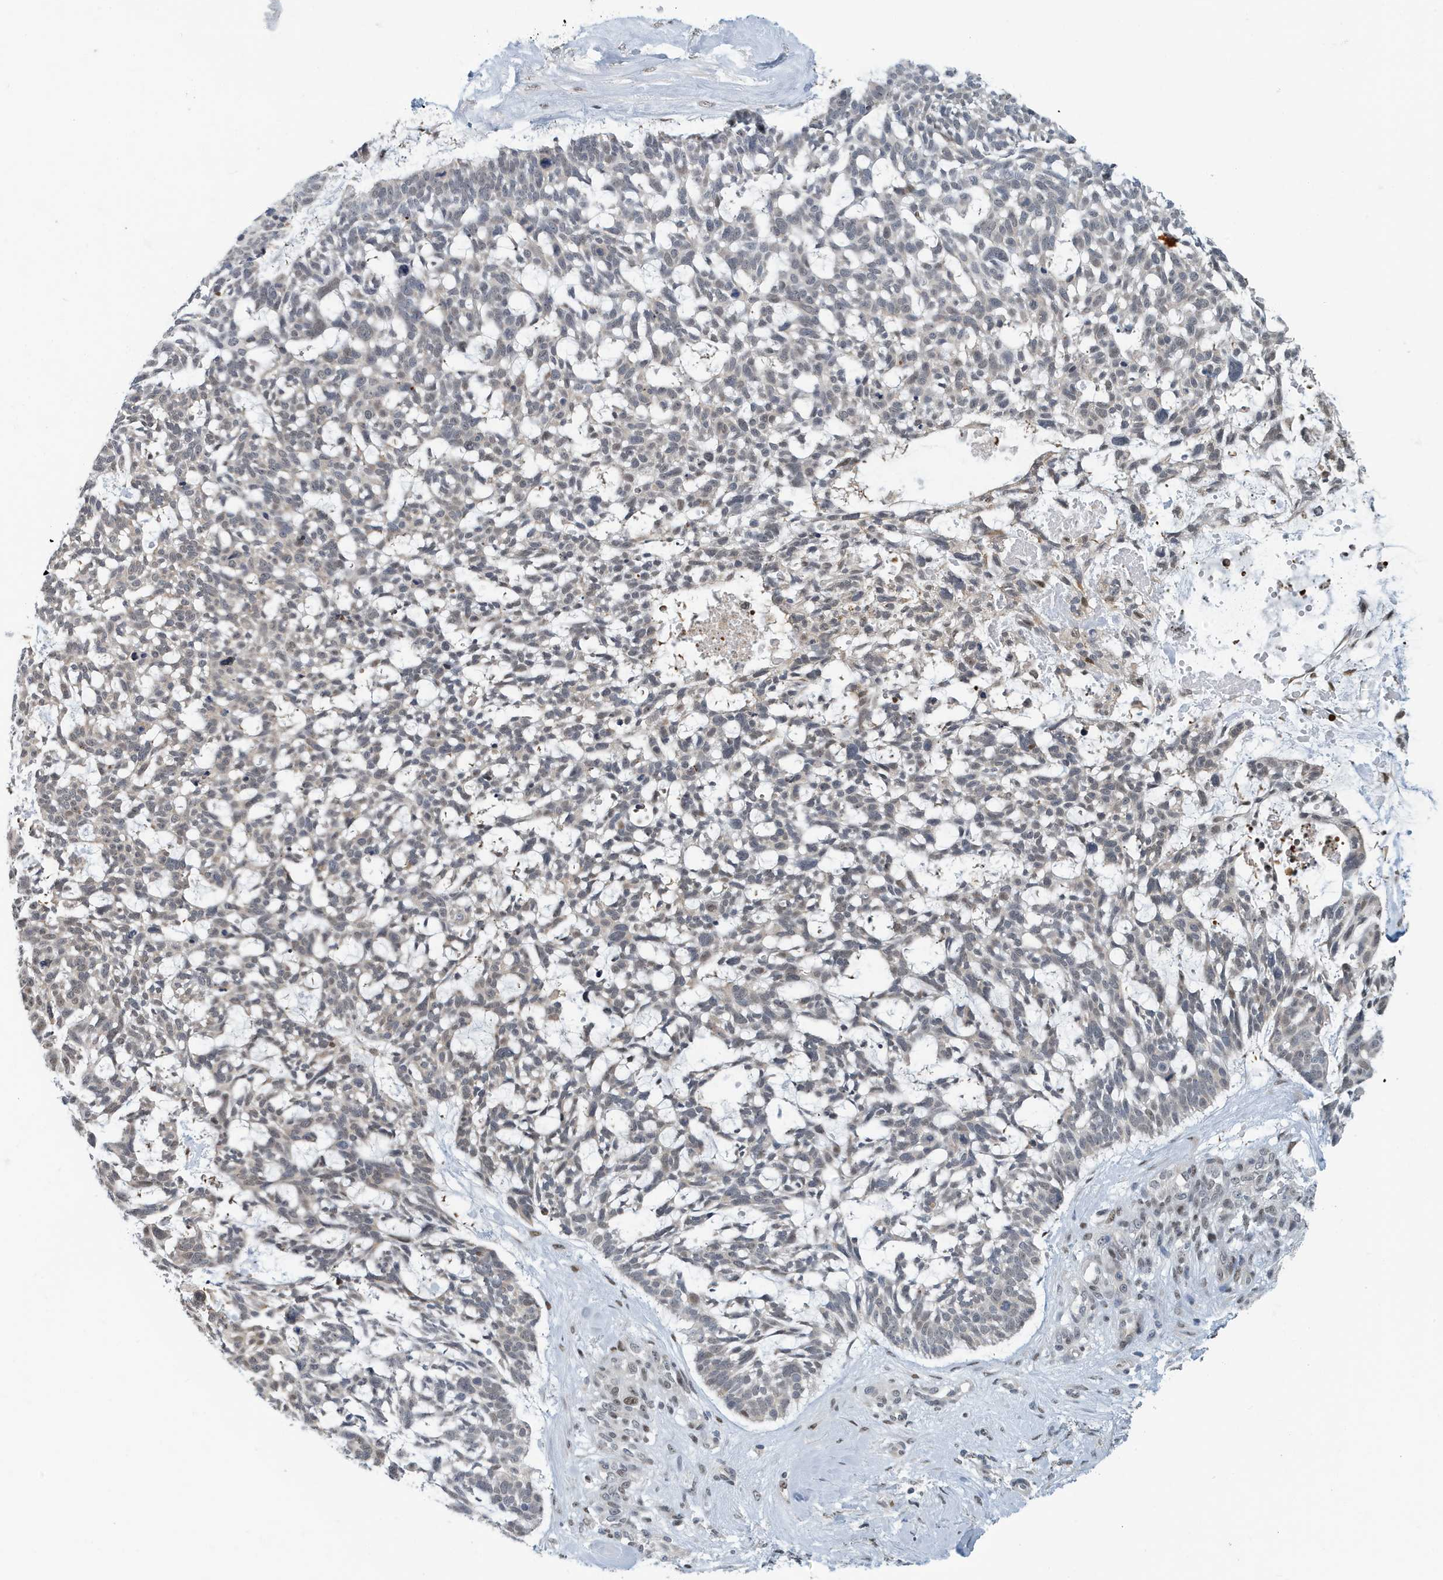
{"staining": {"intensity": "weak", "quantity": "<25%", "location": "nuclear"}, "tissue": "skin cancer", "cell_type": "Tumor cells", "image_type": "cancer", "snomed": [{"axis": "morphology", "description": "Basal cell carcinoma"}, {"axis": "topography", "description": "Skin"}], "caption": "The photomicrograph reveals no staining of tumor cells in basal cell carcinoma (skin).", "gene": "KIF15", "patient": {"sex": "male", "age": 88}}